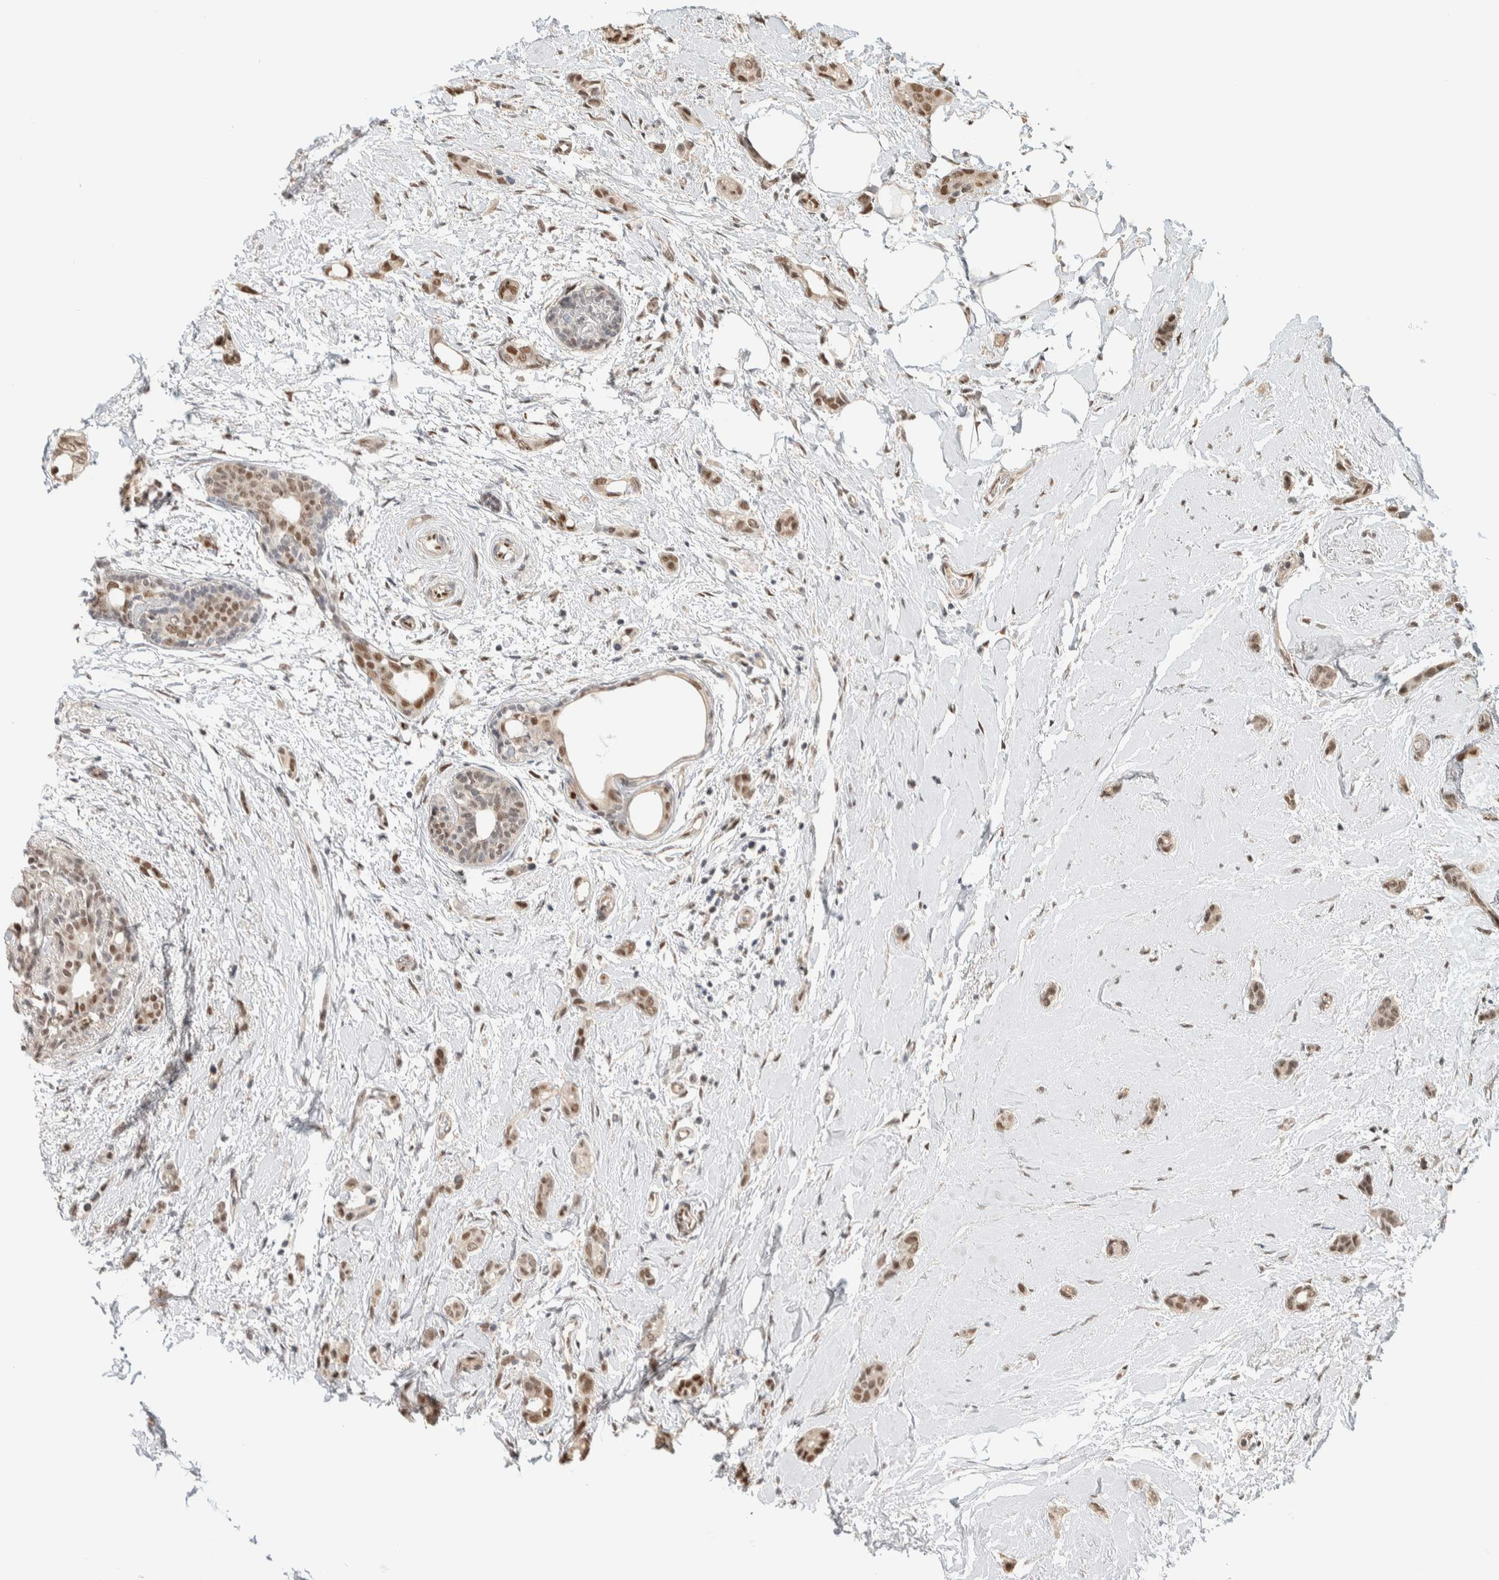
{"staining": {"intensity": "moderate", "quantity": ">75%", "location": "nuclear"}, "tissue": "breast cancer", "cell_type": "Tumor cells", "image_type": "cancer", "snomed": [{"axis": "morphology", "description": "Duct carcinoma"}, {"axis": "topography", "description": "Breast"}], "caption": "About >75% of tumor cells in invasive ductal carcinoma (breast) exhibit moderate nuclear protein positivity as visualized by brown immunohistochemical staining.", "gene": "PUS7", "patient": {"sex": "female", "age": 55}}